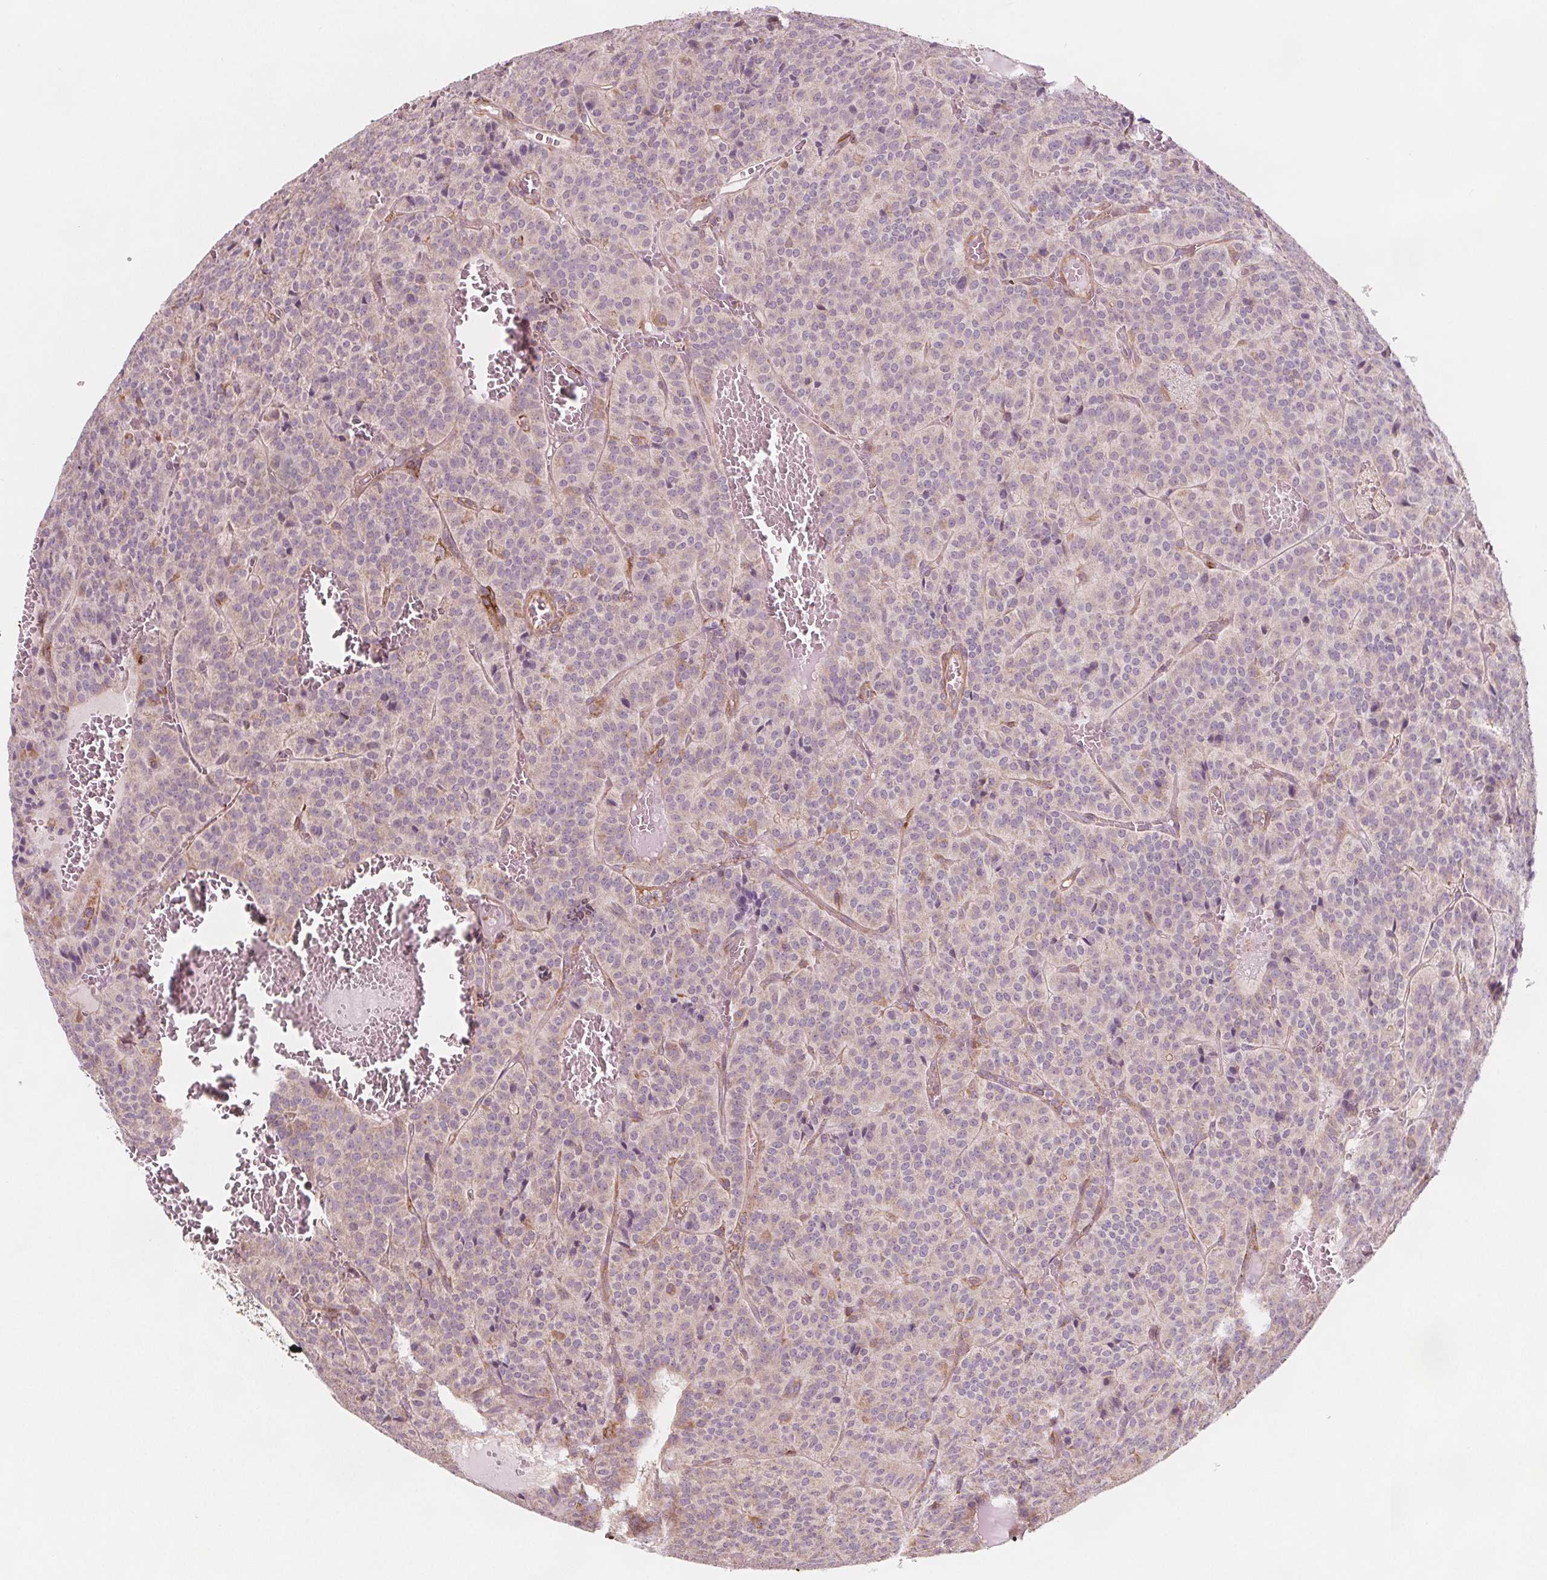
{"staining": {"intensity": "negative", "quantity": "none", "location": "none"}, "tissue": "carcinoid", "cell_type": "Tumor cells", "image_type": "cancer", "snomed": [{"axis": "morphology", "description": "Carcinoid, malignant, NOS"}, {"axis": "topography", "description": "Lung"}], "caption": "This is an immunohistochemistry (IHC) photomicrograph of carcinoid. There is no positivity in tumor cells.", "gene": "ADAM33", "patient": {"sex": "male", "age": 70}}